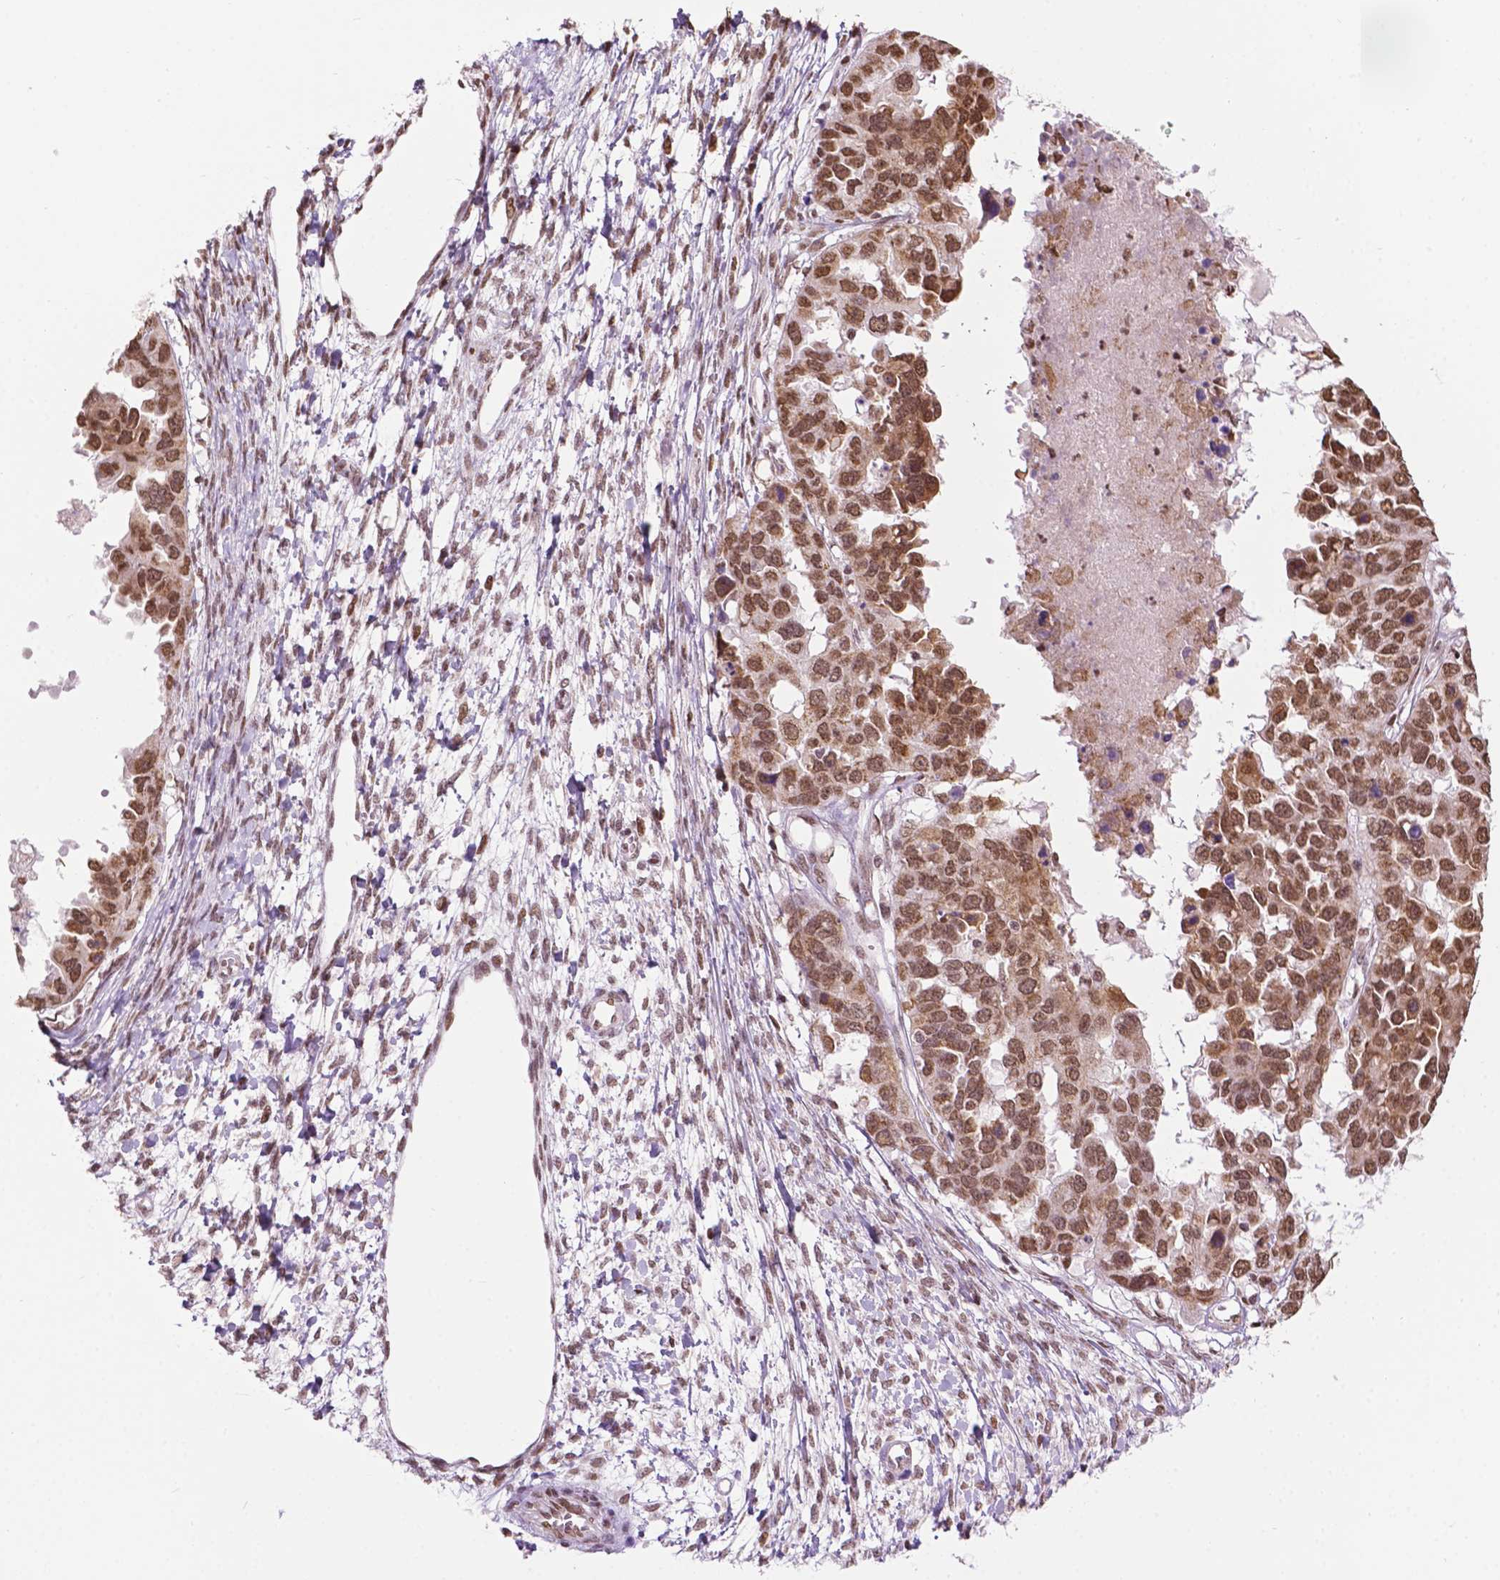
{"staining": {"intensity": "moderate", "quantity": ">75%", "location": "nuclear"}, "tissue": "ovarian cancer", "cell_type": "Tumor cells", "image_type": "cancer", "snomed": [{"axis": "morphology", "description": "Cystadenocarcinoma, serous, NOS"}, {"axis": "topography", "description": "Ovary"}], "caption": "Ovarian cancer (serous cystadenocarcinoma) stained with a protein marker exhibits moderate staining in tumor cells.", "gene": "COL23A1", "patient": {"sex": "female", "age": 53}}